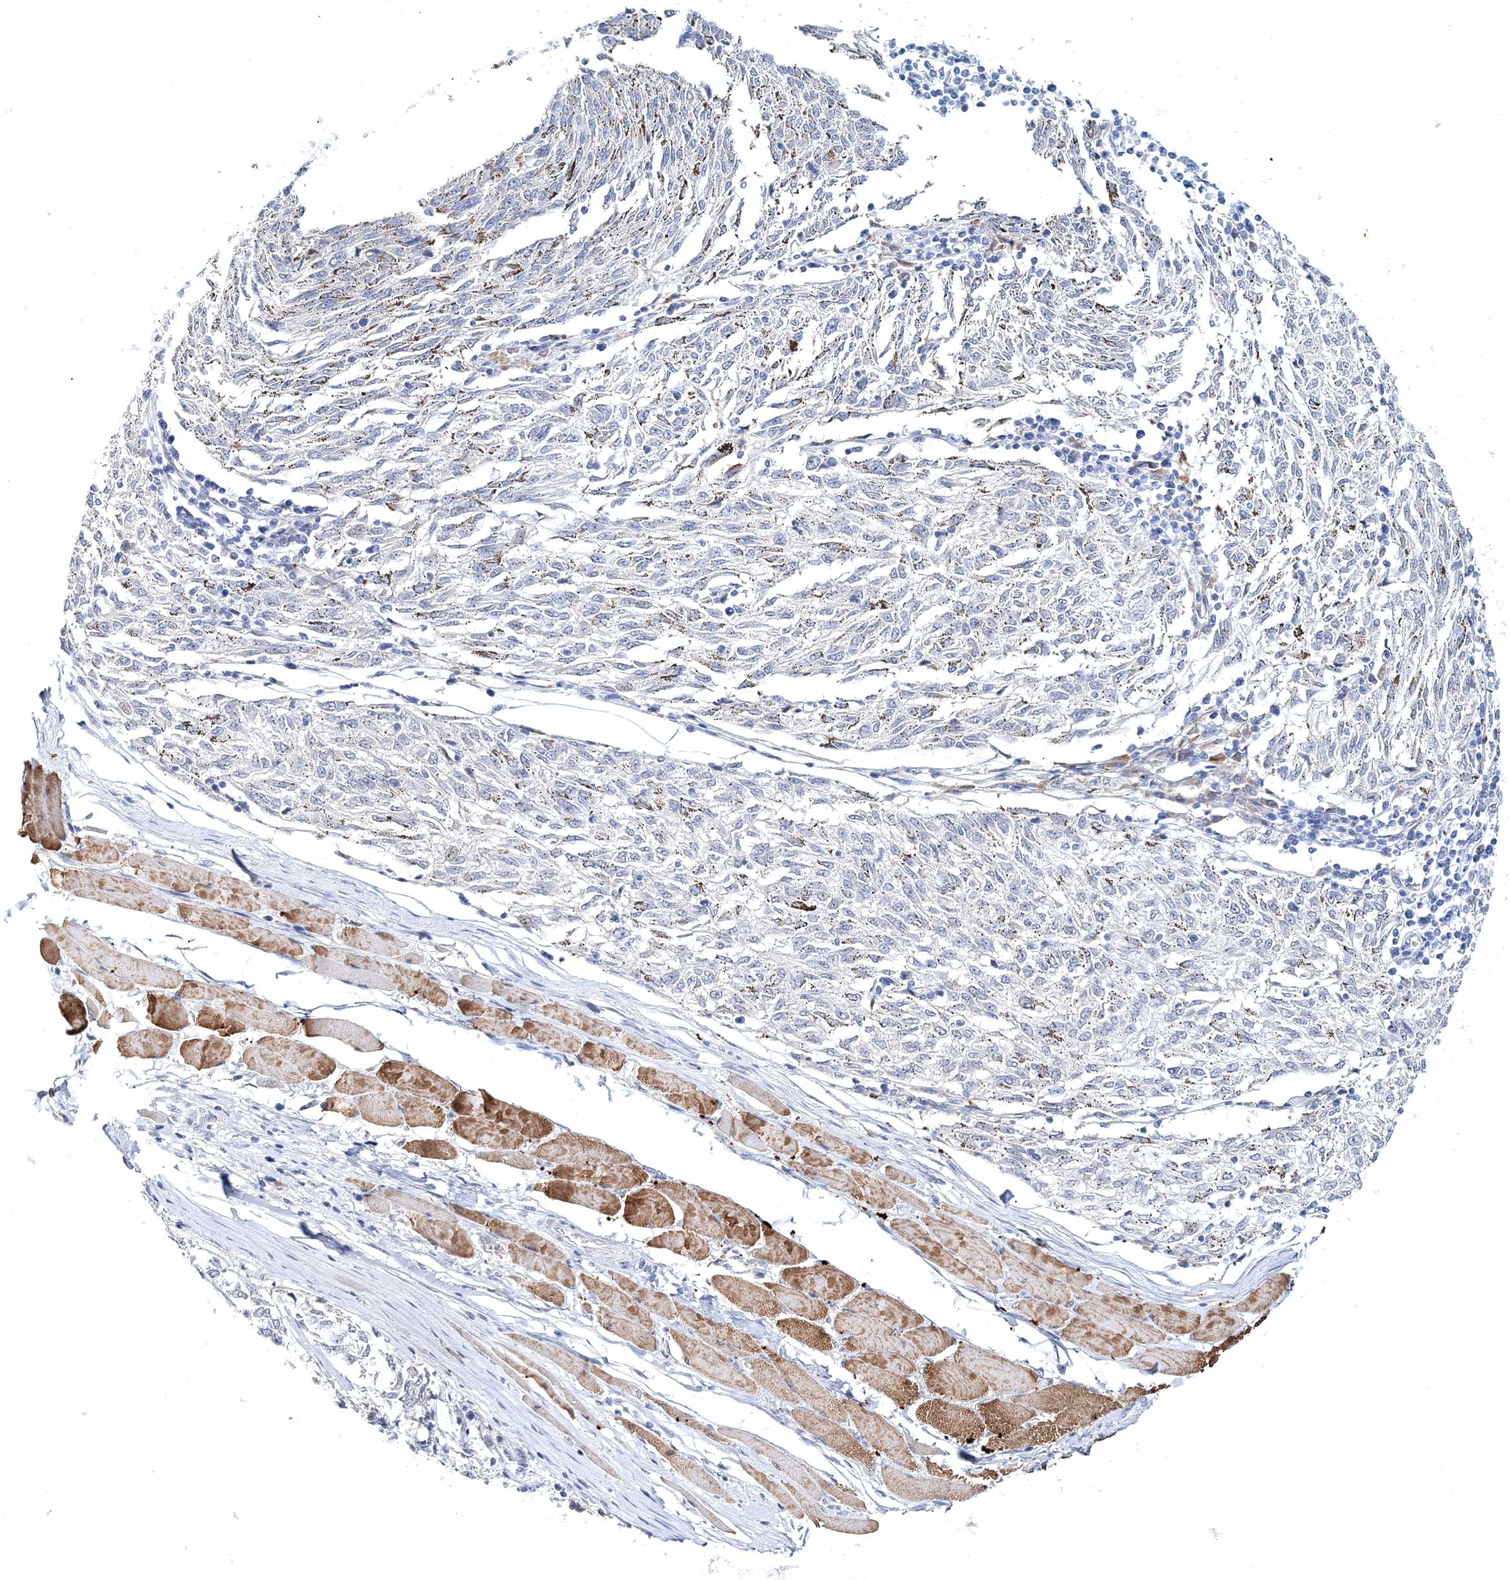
{"staining": {"intensity": "negative", "quantity": "none", "location": "none"}, "tissue": "melanoma", "cell_type": "Tumor cells", "image_type": "cancer", "snomed": [{"axis": "morphology", "description": "Malignant melanoma, NOS"}, {"axis": "topography", "description": "Skin"}], "caption": "IHC photomicrograph of human malignant melanoma stained for a protein (brown), which reveals no expression in tumor cells. (Immunohistochemistry, brightfield microscopy, high magnification).", "gene": "MYOZ2", "patient": {"sex": "female", "age": 72}}